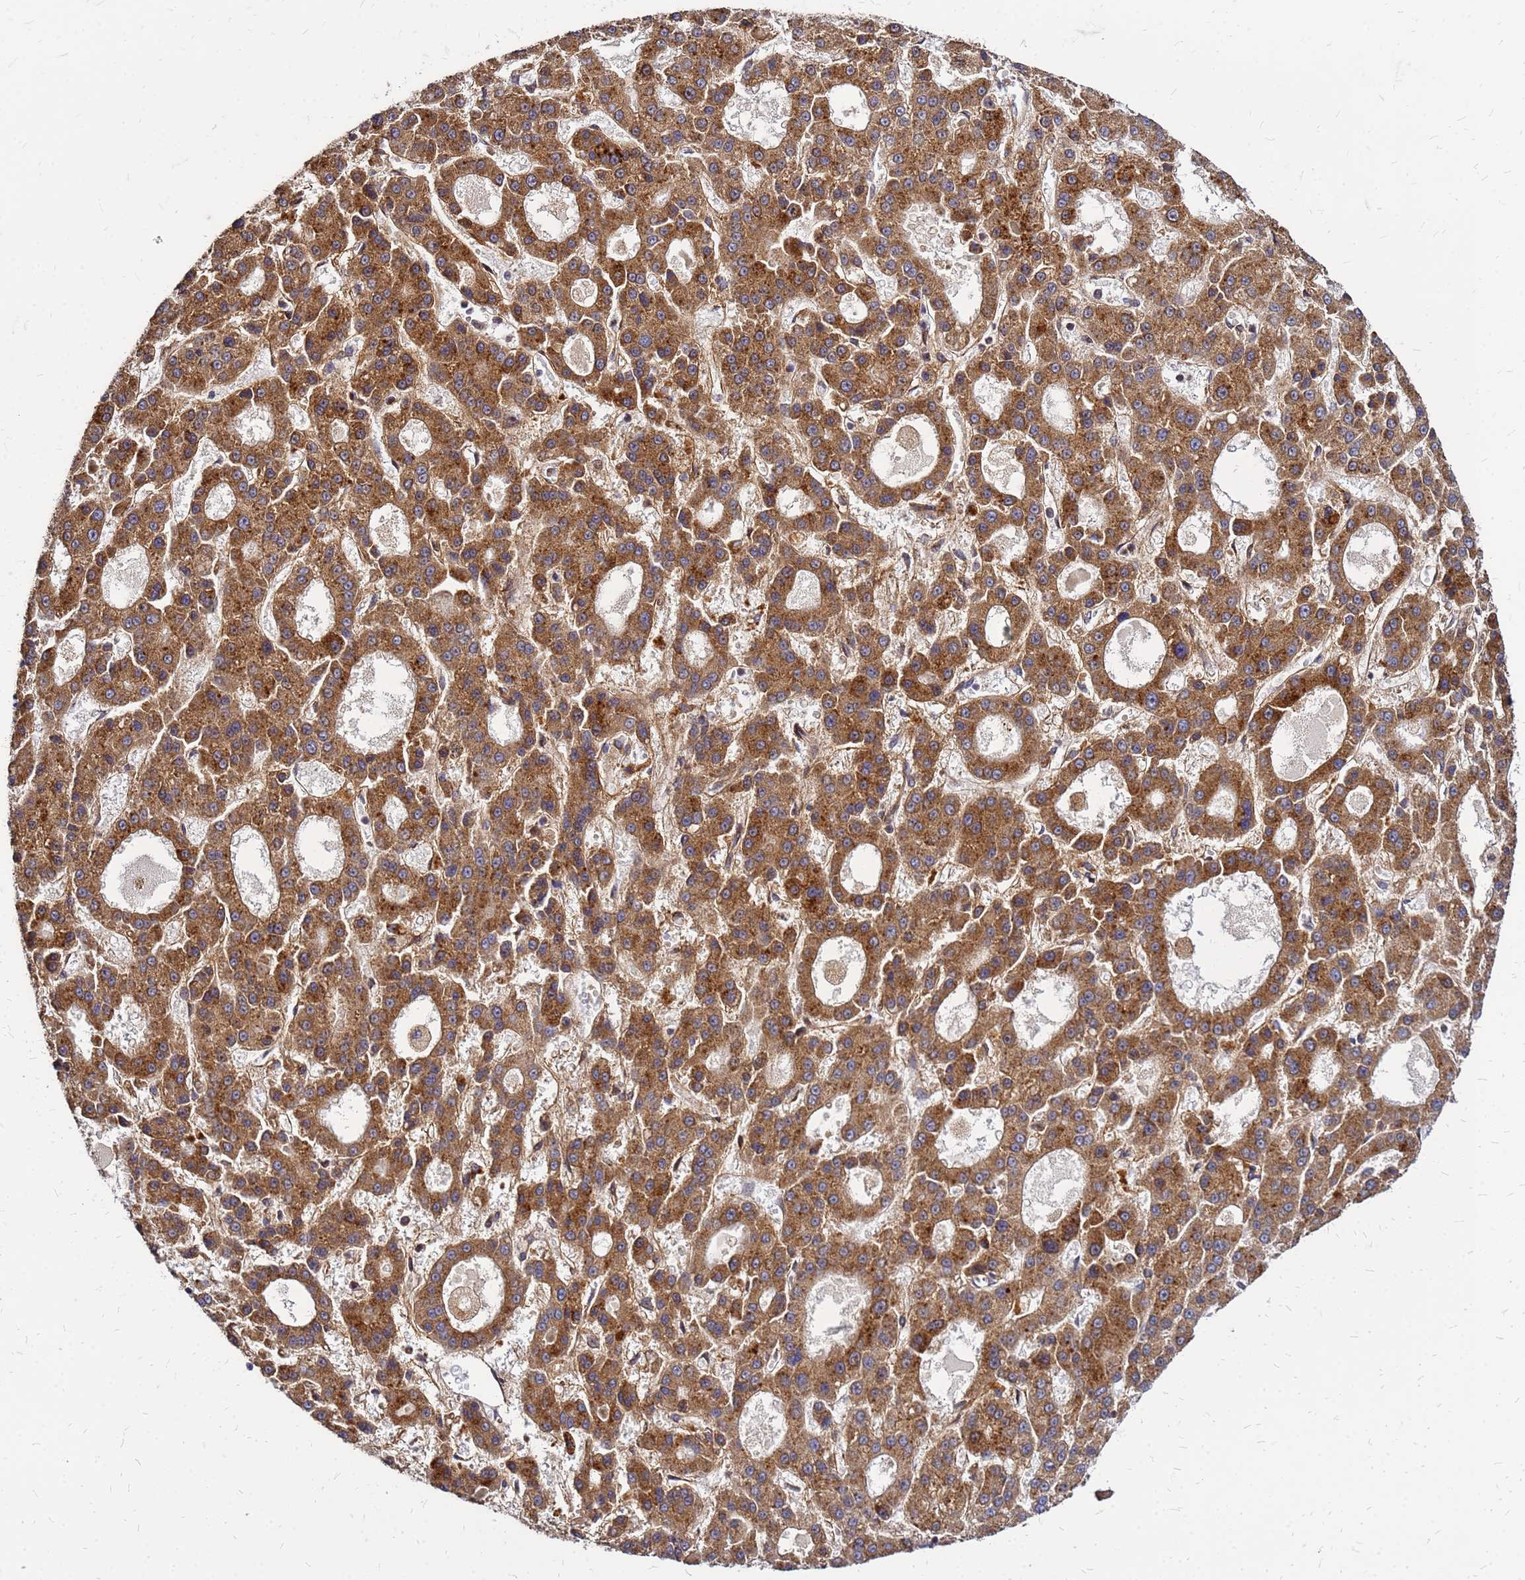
{"staining": {"intensity": "moderate", "quantity": ">75%", "location": "cytoplasmic/membranous"}, "tissue": "liver cancer", "cell_type": "Tumor cells", "image_type": "cancer", "snomed": [{"axis": "morphology", "description": "Carcinoma, Hepatocellular, NOS"}, {"axis": "topography", "description": "Liver"}], "caption": "A brown stain highlights moderate cytoplasmic/membranous expression of a protein in hepatocellular carcinoma (liver) tumor cells.", "gene": "CYBC1", "patient": {"sex": "male", "age": 70}}